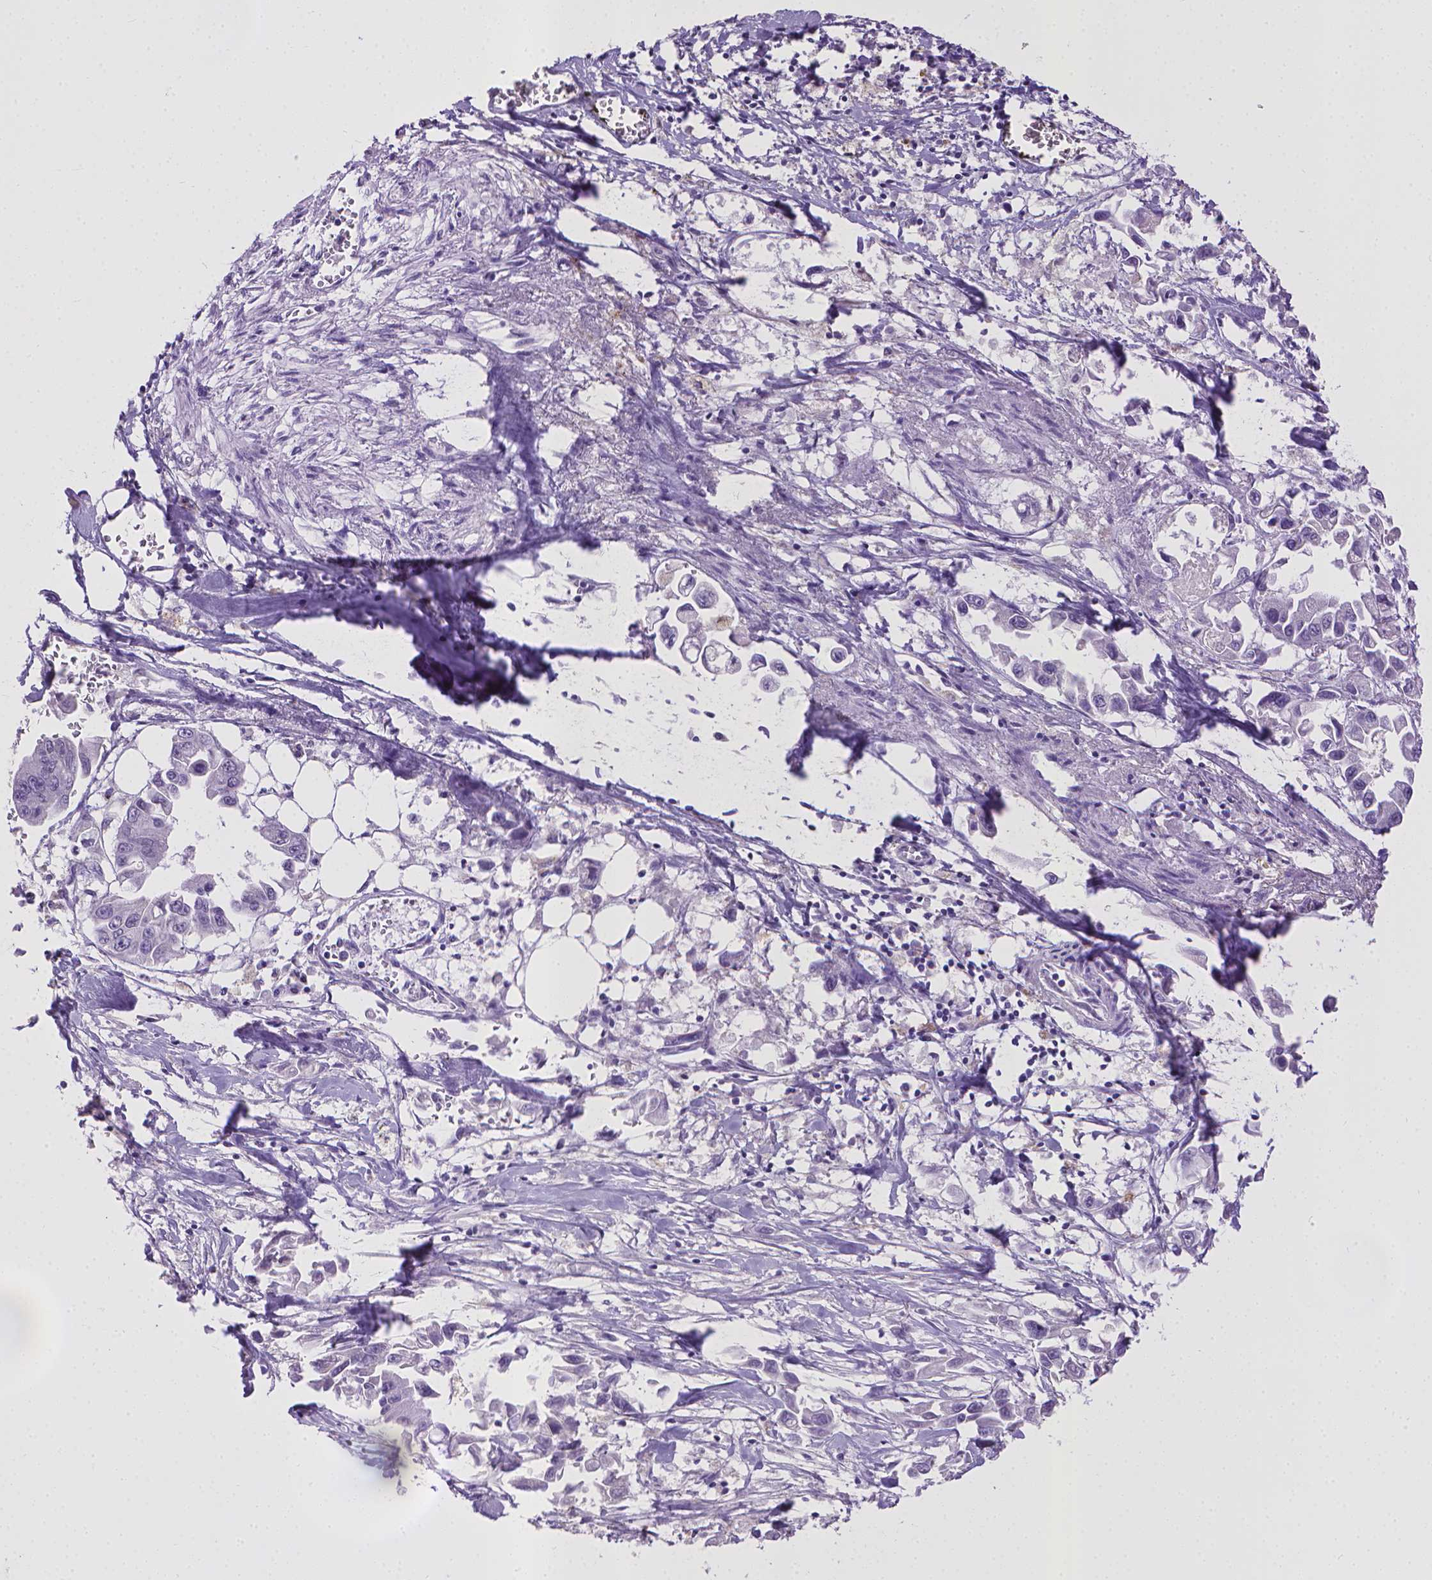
{"staining": {"intensity": "negative", "quantity": "none", "location": "none"}, "tissue": "pancreatic cancer", "cell_type": "Tumor cells", "image_type": "cancer", "snomed": [{"axis": "morphology", "description": "Adenocarcinoma, NOS"}, {"axis": "topography", "description": "Pancreas"}], "caption": "A micrograph of human adenocarcinoma (pancreatic) is negative for staining in tumor cells.", "gene": "KMO", "patient": {"sex": "female", "age": 83}}